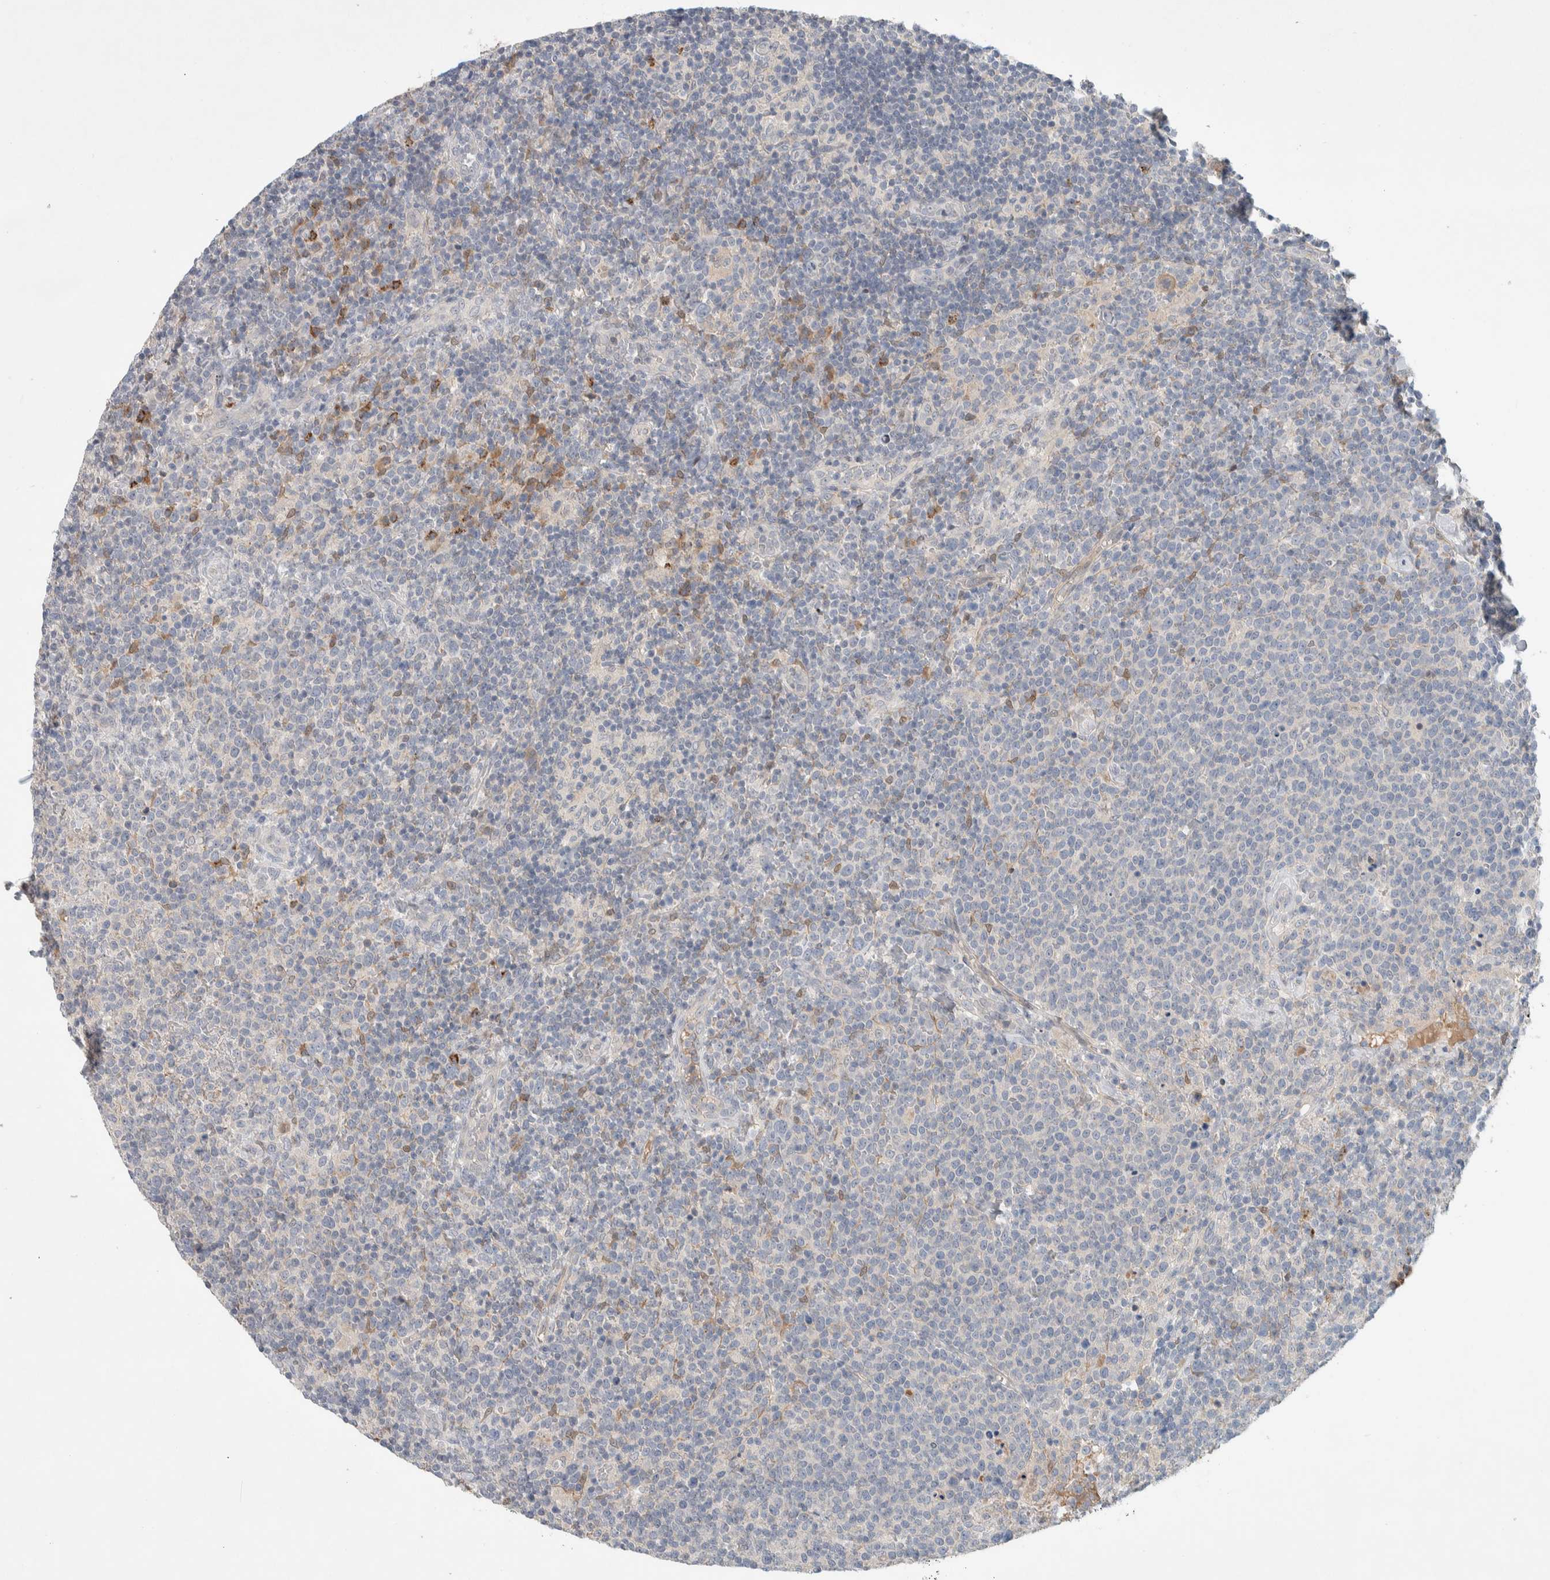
{"staining": {"intensity": "negative", "quantity": "none", "location": "none"}, "tissue": "lymphoma", "cell_type": "Tumor cells", "image_type": "cancer", "snomed": [{"axis": "morphology", "description": "Malignant lymphoma, non-Hodgkin's type, High grade"}, {"axis": "topography", "description": "Lymph node"}], "caption": "Immunohistochemistry image of neoplastic tissue: human lymphoma stained with DAB displays no significant protein expression in tumor cells.", "gene": "DEPTOR", "patient": {"sex": "male", "age": 61}}